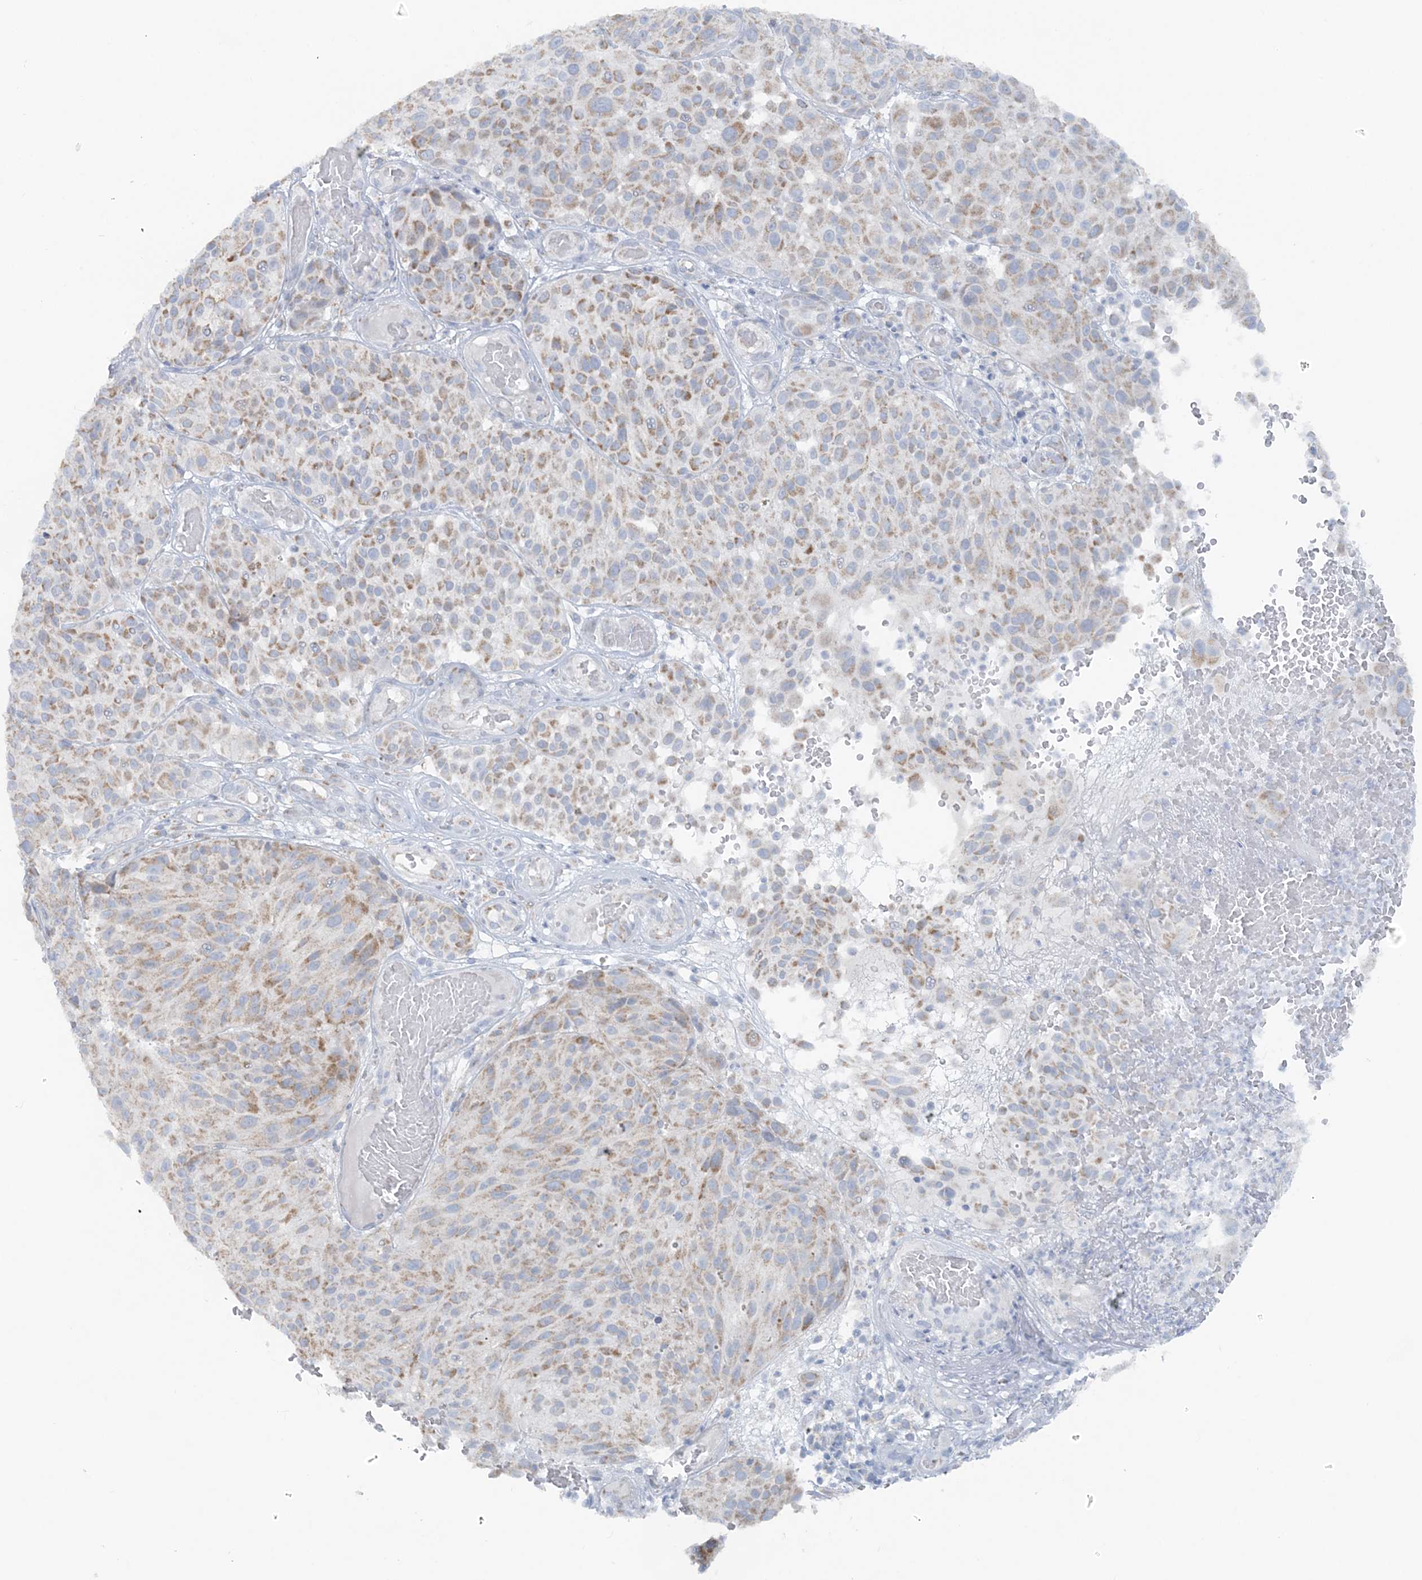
{"staining": {"intensity": "moderate", "quantity": "25%-75%", "location": "cytoplasmic/membranous"}, "tissue": "melanoma", "cell_type": "Tumor cells", "image_type": "cancer", "snomed": [{"axis": "morphology", "description": "Malignant melanoma, NOS"}, {"axis": "topography", "description": "Skin"}], "caption": "Brown immunohistochemical staining in melanoma demonstrates moderate cytoplasmic/membranous positivity in about 25%-75% of tumor cells. (IHC, brightfield microscopy, high magnification).", "gene": "PCCB", "patient": {"sex": "male", "age": 83}}